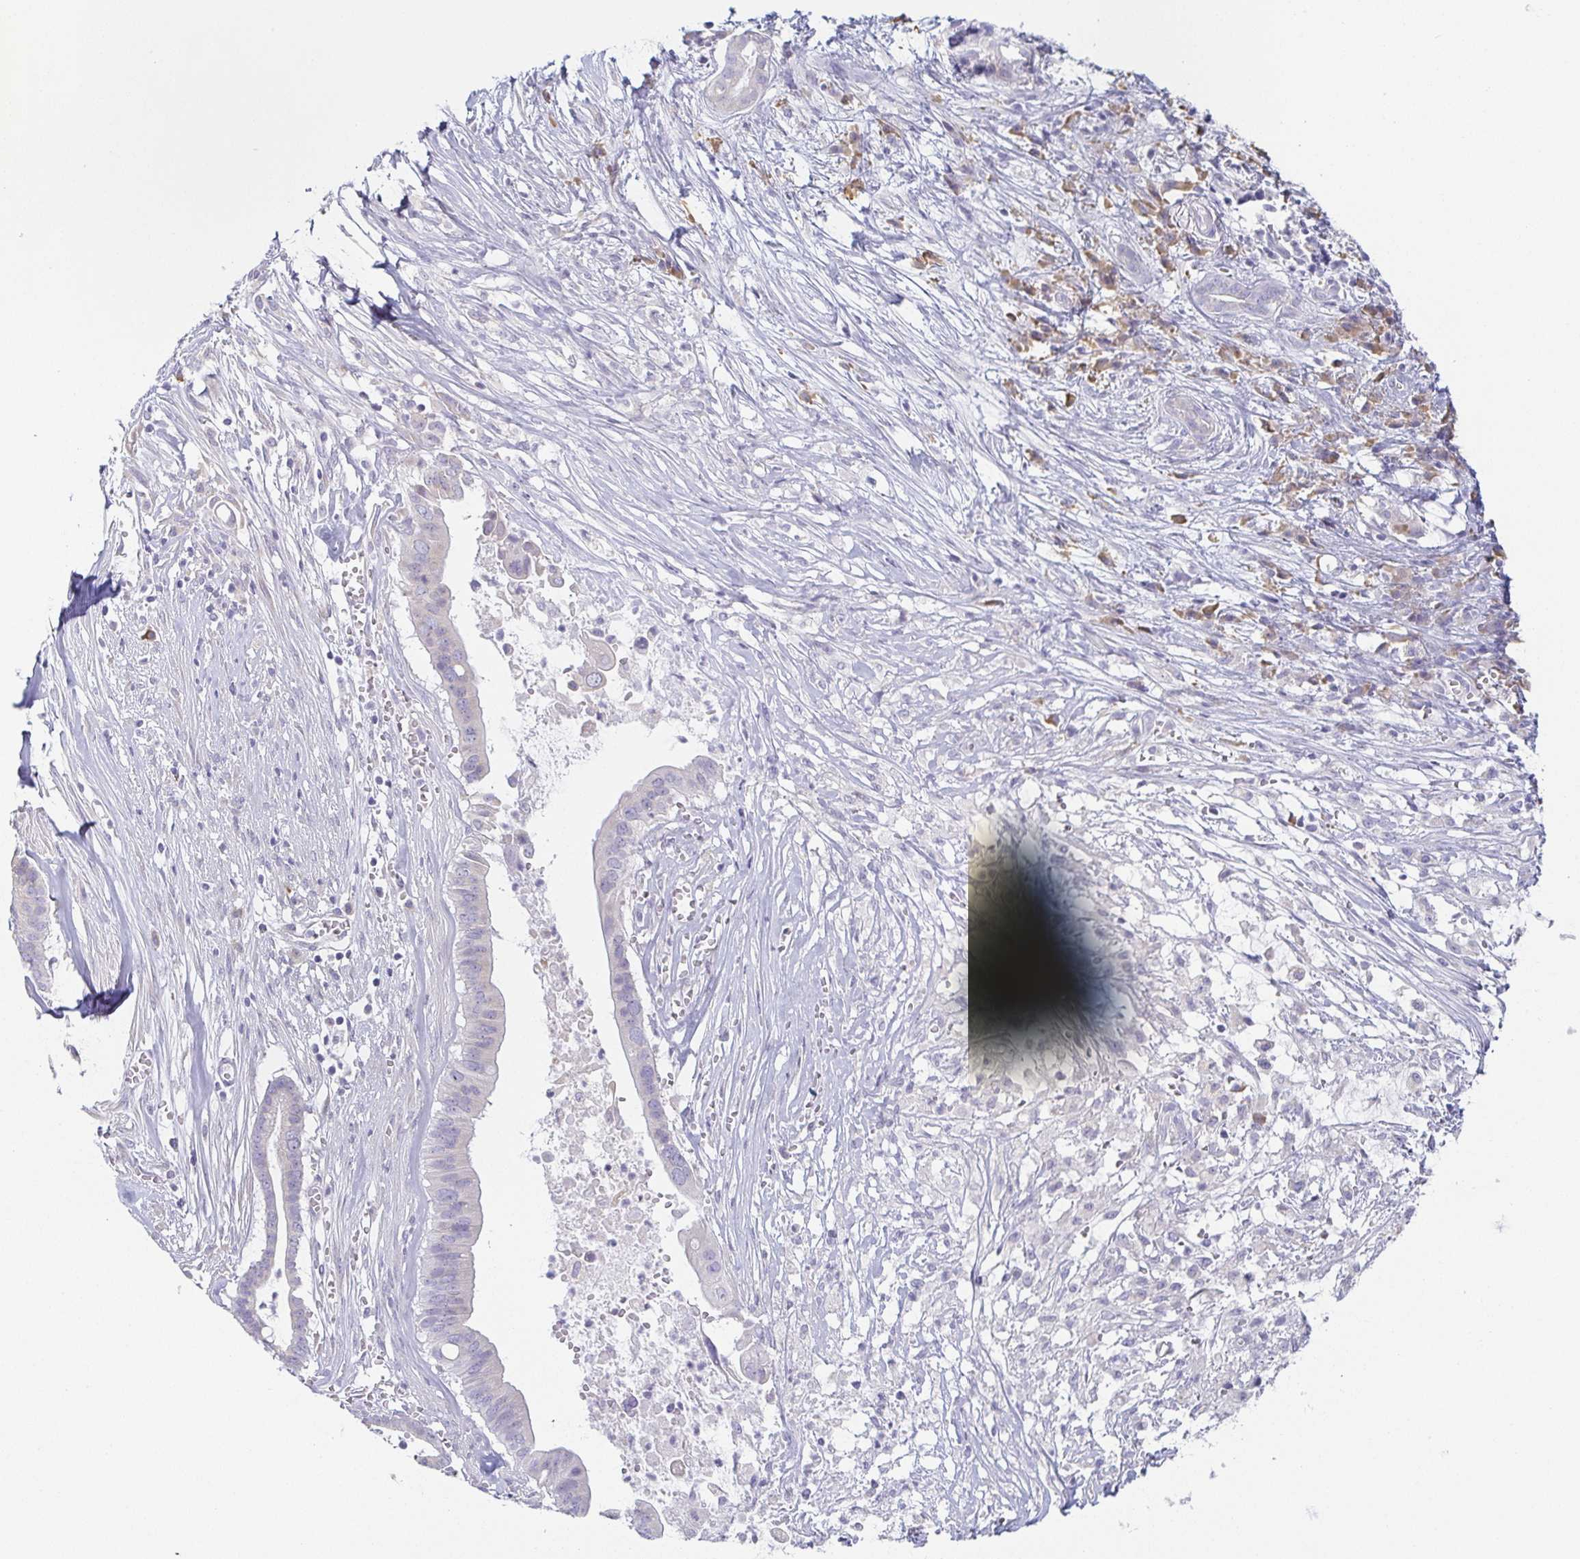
{"staining": {"intensity": "negative", "quantity": "none", "location": "none"}, "tissue": "pancreatic cancer", "cell_type": "Tumor cells", "image_type": "cancer", "snomed": [{"axis": "morphology", "description": "Adenocarcinoma, NOS"}, {"axis": "topography", "description": "Pancreas"}], "caption": "Tumor cells are negative for protein expression in human pancreatic cancer (adenocarcinoma).", "gene": "PRR27", "patient": {"sex": "male", "age": 61}}